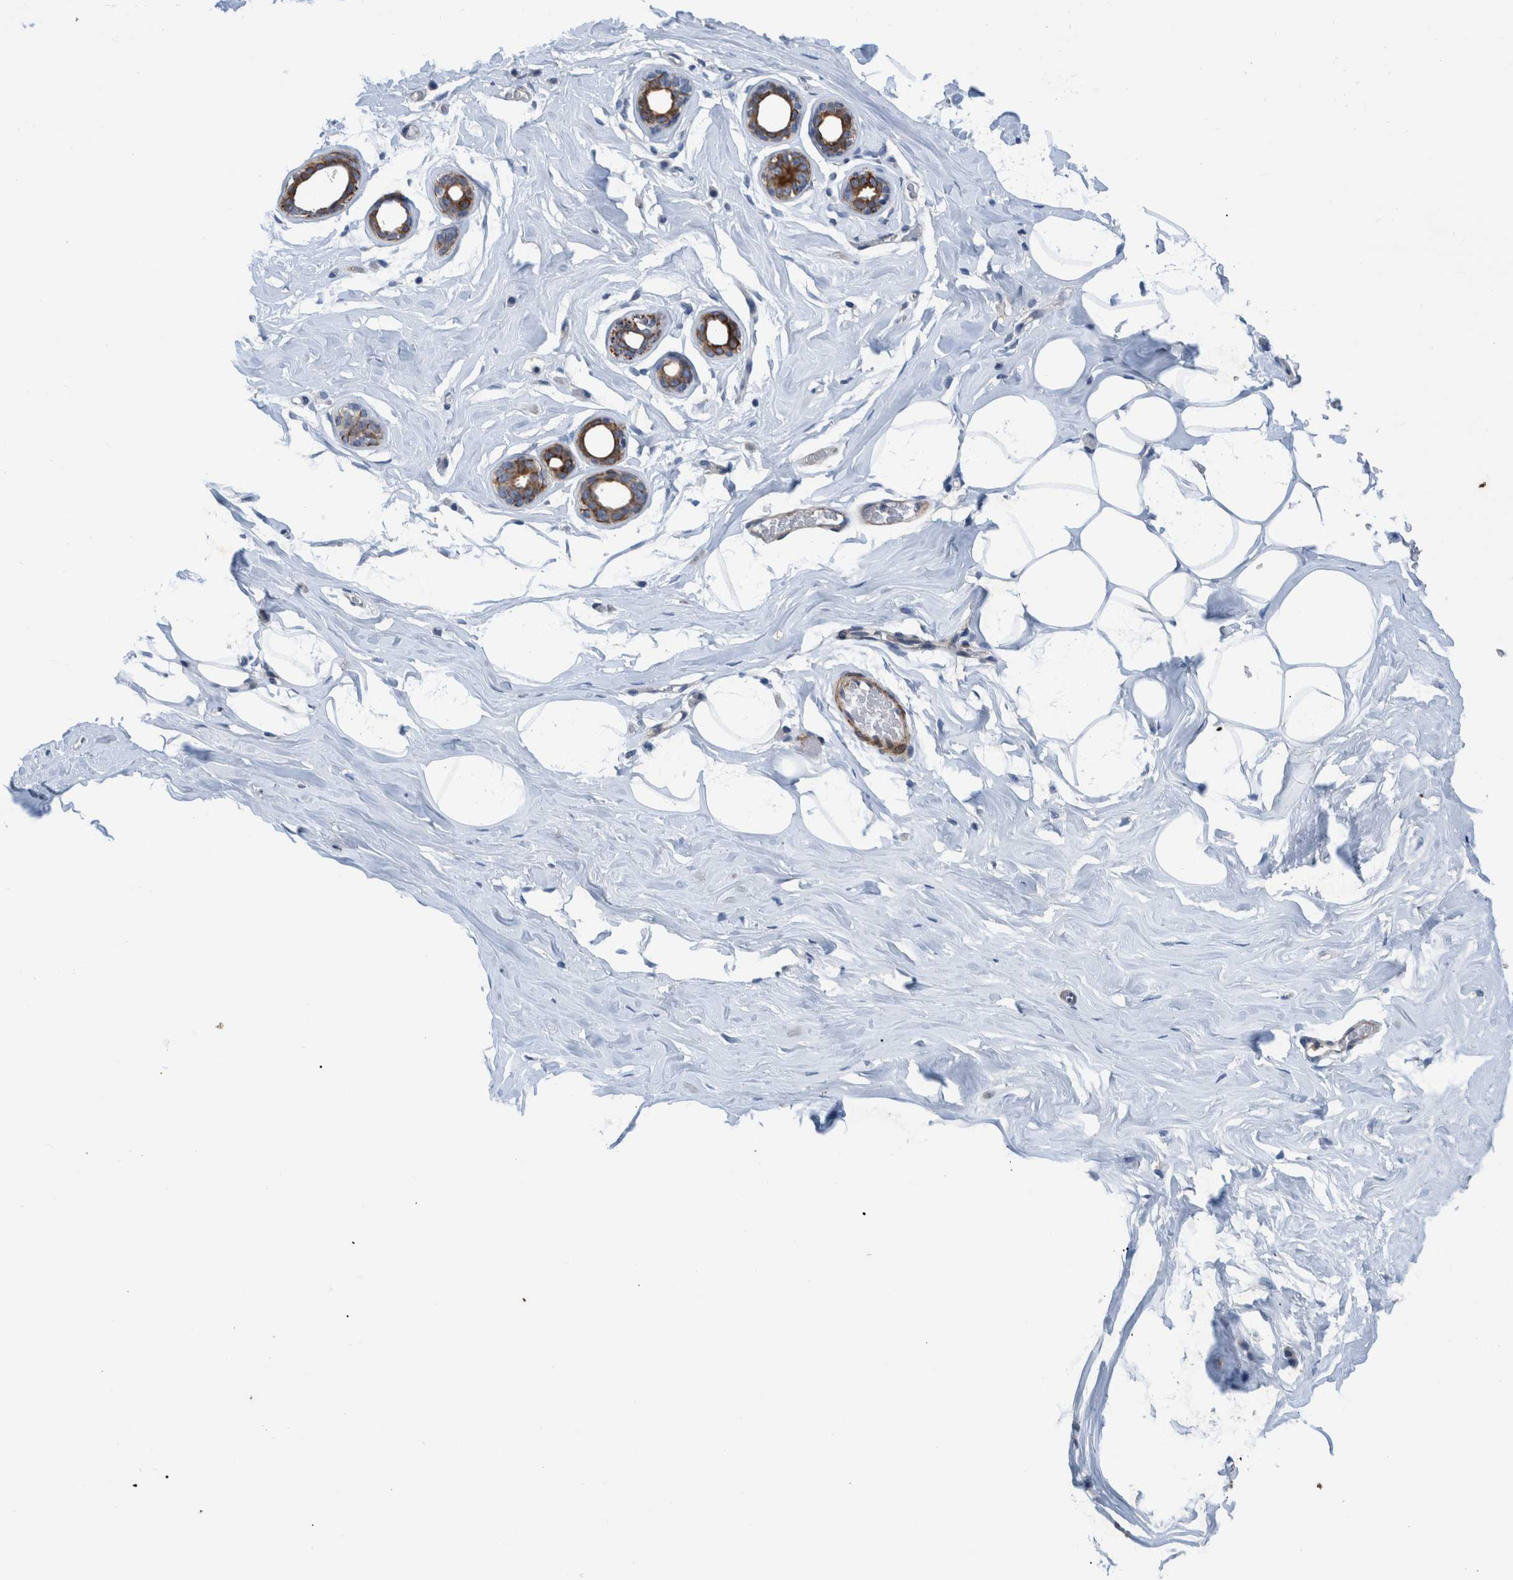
{"staining": {"intensity": "negative", "quantity": "none", "location": "none"}, "tissue": "adipose tissue", "cell_type": "Adipocytes", "image_type": "normal", "snomed": [{"axis": "morphology", "description": "Normal tissue, NOS"}, {"axis": "morphology", "description": "Fibrosis, NOS"}, {"axis": "topography", "description": "Breast"}, {"axis": "topography", "description": "Adipose tissue"}], "caption": "This is an IHC micrograph of normal human adipose tissue. There is no positivity in adipocytes.", "gene": "MKS1", "patient": {"sex": "female", "age": 39}}